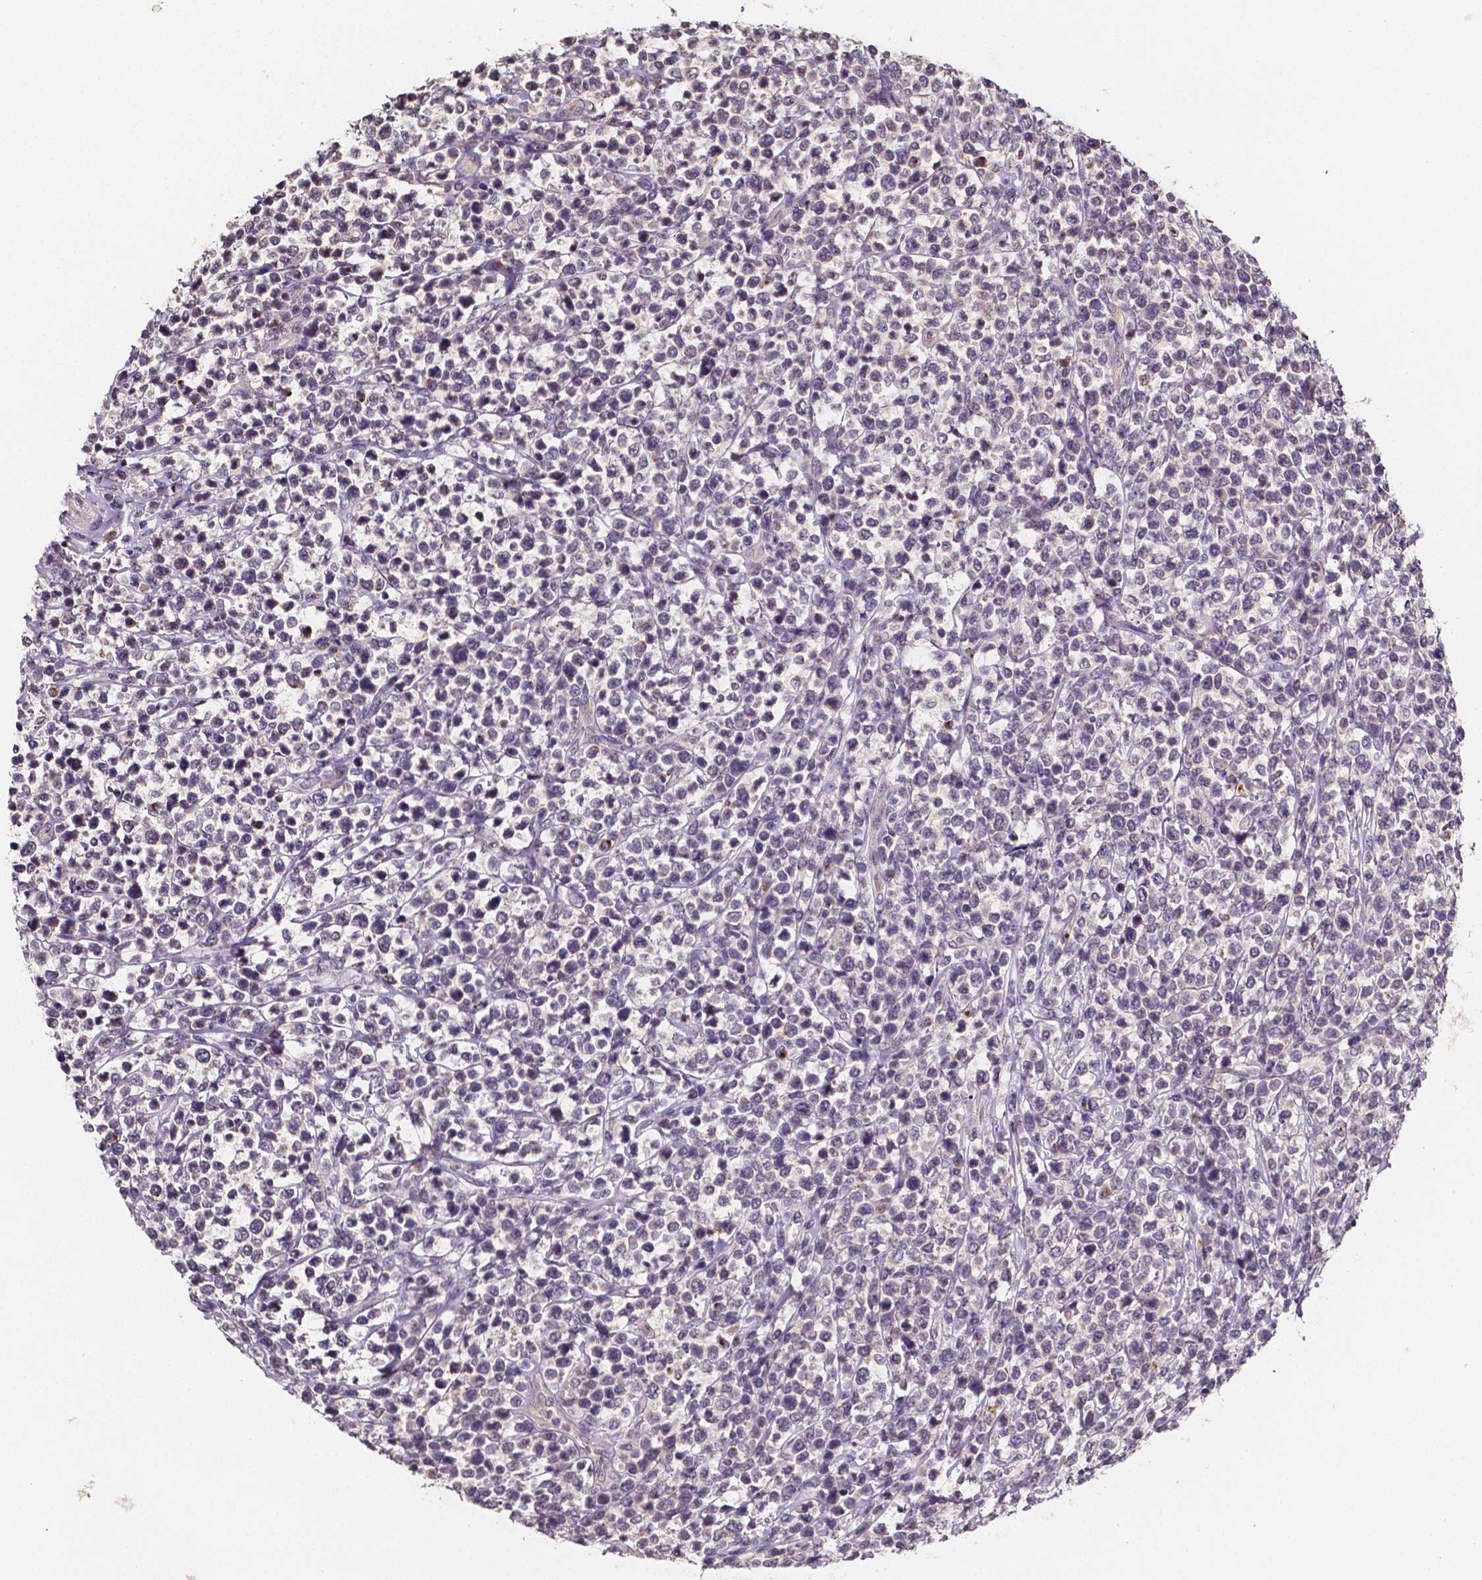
{"staining": {"intensity": "negative", "quantity": "none", "location": "none"}, "tissue": "lymphoma", "cell_type": "Tumor cells", "image_type": "cancer", "snomed": [{"axis": "morphology", "description": "Malignant lymphoma, non-Hodgkin's type, High grade"}, {"axis": "topography", "description": "Soft tissue"}], "caption": "This histopathology image is of lymphoma stained with immunohistochemistry (IHC) to label a protein in brown with the nuclei are counter-stained blue. There is no expression in tumor cells. The staining was performed using DAB to visualize the protein expression in brown, while the nuclei were stained in blue with hematoxylin (Magnification: 20x).", "gene": "NRGN", "patient": {"sex": "female", "age": 56}}